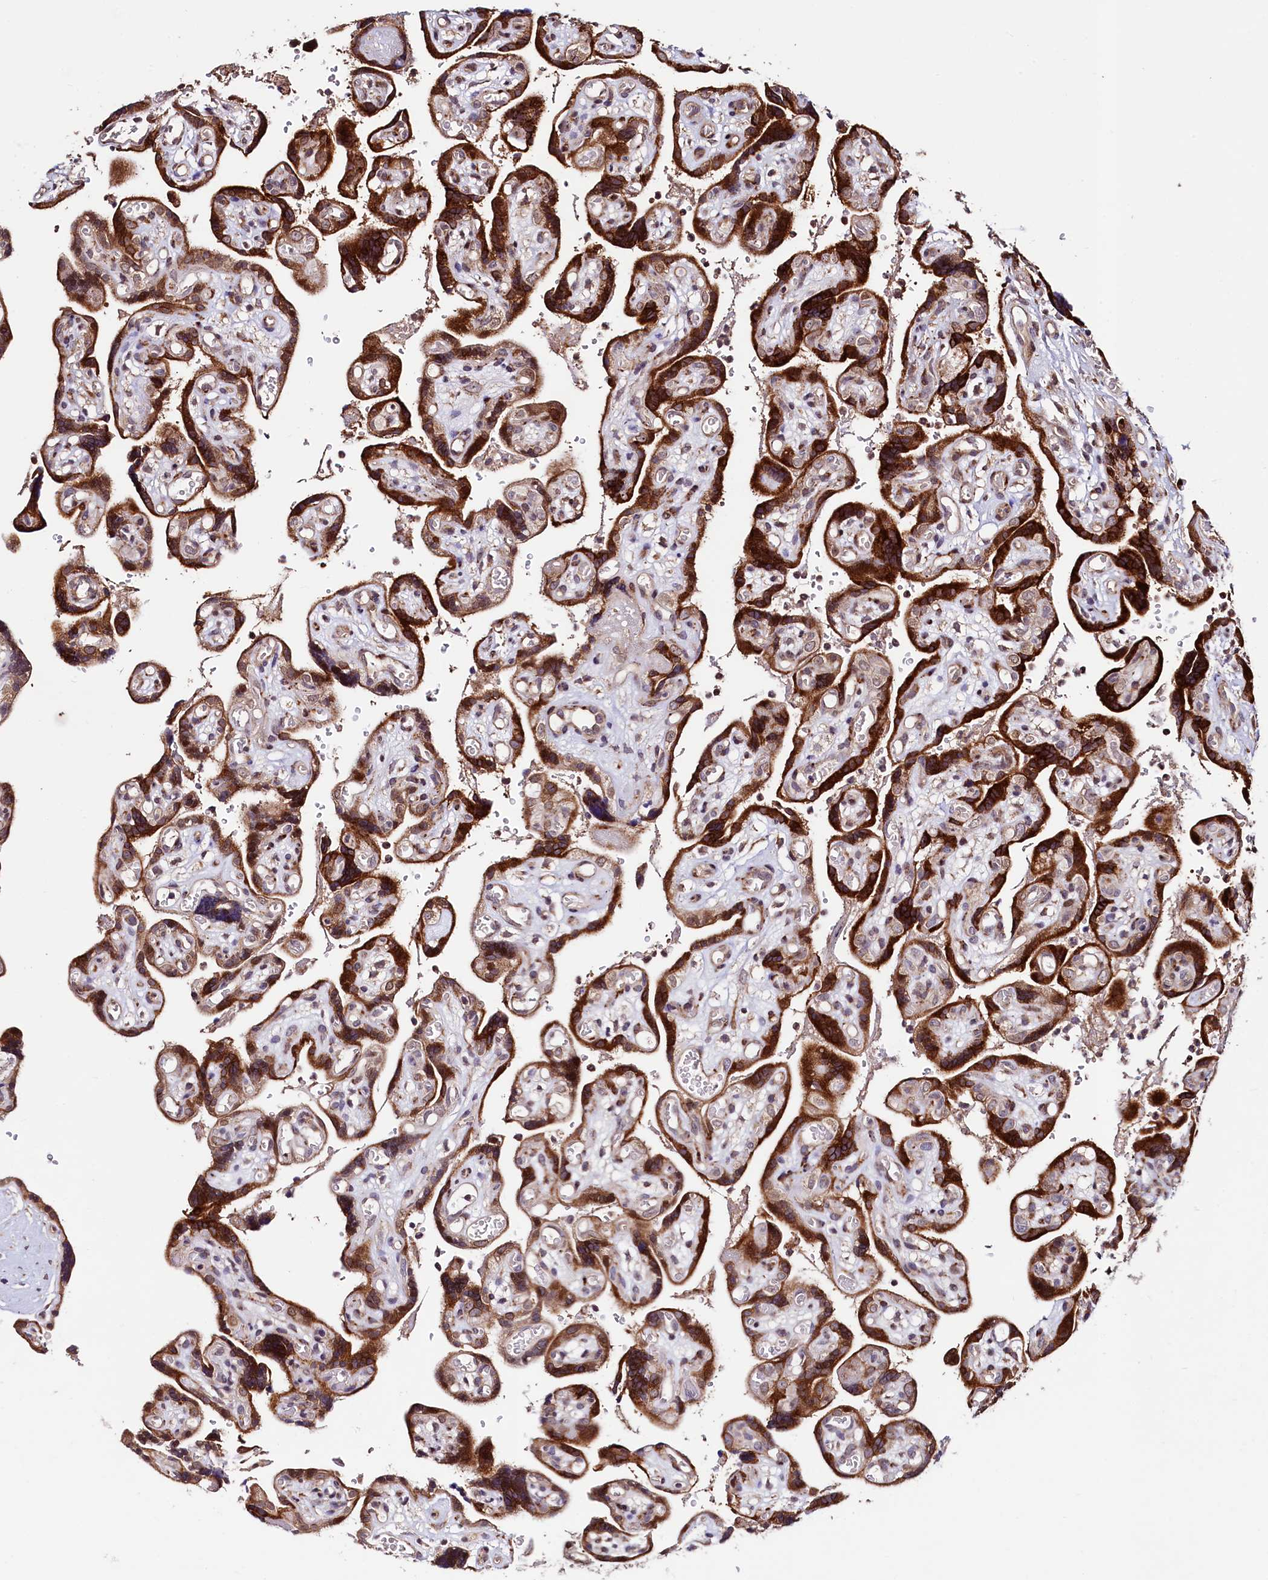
{"staining": {"intensity": "strong", "quantity": ">75%", "location": "cytoplasmic/membranous,nuclear"}, "tissue": "placenta", "cell_type": "Trophoblastic cells", "image_type": "normal", "snomed": [{"axis": "morphology", "description": "Normal tissue, NOS"}, {"axis": "topography", "description": "Placenta"}], "caption": "This image exhibits immunohistochemistry staining of unremarkable human placenta, with high strong cytoplasmic/membranous,nuclear positivity in approximately >75% of trophoblastic cells.", "gene": "C5orf15", "patient": {"sex": "female", "age": 30}}